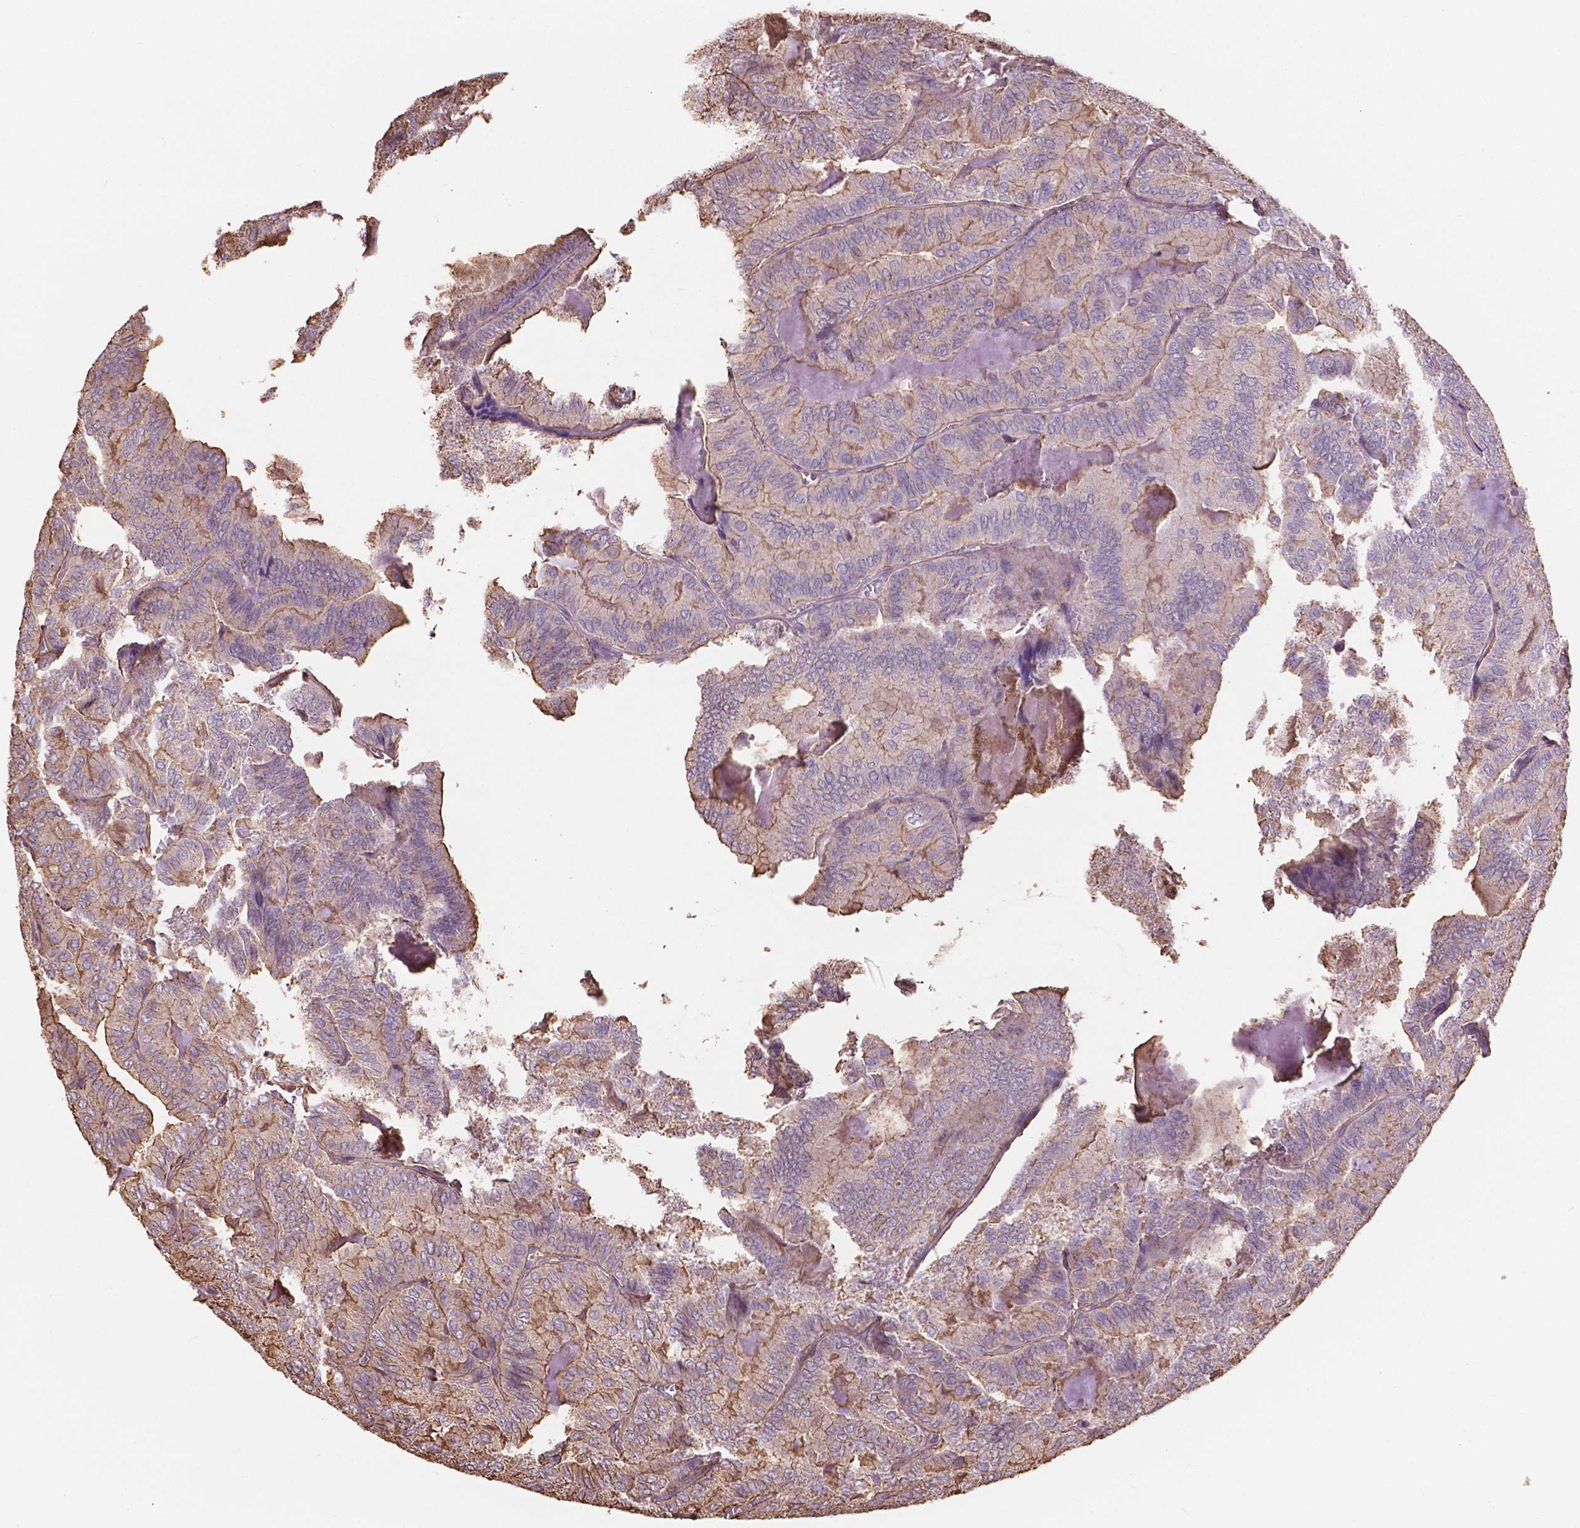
{"staining": {"intensity": "moderate", "quantity": "25%-75%", "location": "cytoplasmic/membranous"}, "tissue": "thyroid cancer", "cell_type": "Tumor cells", "image_type": "cancer", "snomed": [{"axis": "morphology", "description": "Papillary adenocarcinoma, NOS"}, {"axis": "topography", "description": "Thyroid gland"}], "caption": "Papillary adenocarcinoma (thyroid) stained with a protein marker exhibits moderate staining in tumor cells.", "gene": "NIPA2", "patient": {"sex": "female", "age": 75}}